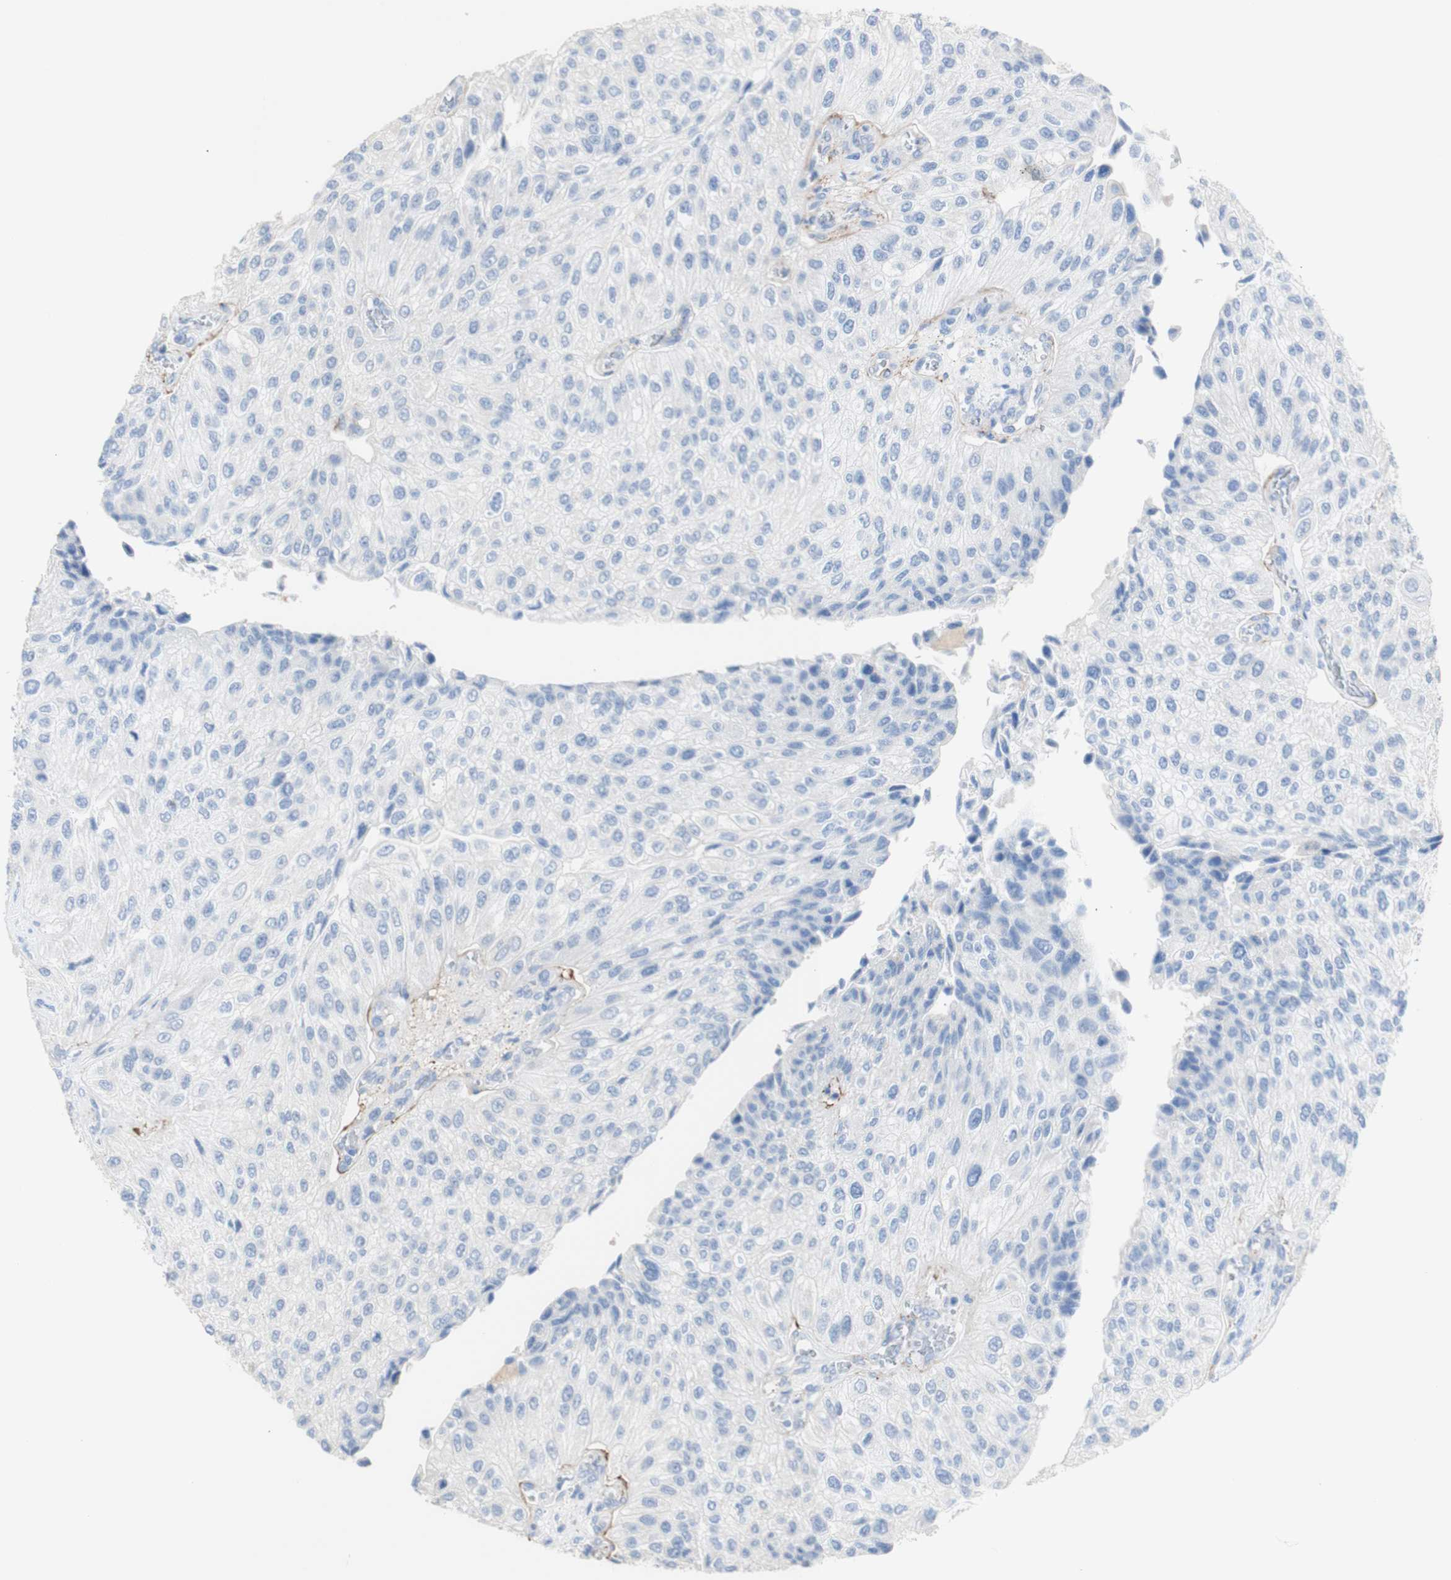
{"staining": {"intensity": "negative", "quantity": "none", "location": "none"}, "tissue": "urothelial cancer", "cell_type": "Tumor cells", "image_type": "cancer", "snomed": [{"axis": "morphology", "description": "Urothelial carcinoma, High grade"}, {"axis": "topography", "description": "Kidney"}, {"axis": "topography", "description": "Urinary bladder"}], "caption": "The photomicrograph reveals no staining of tumor cells in urothelial carcinoma (high-grade).", "gene": "DSC2", "patient": {"sex": "male", "age": 77}}